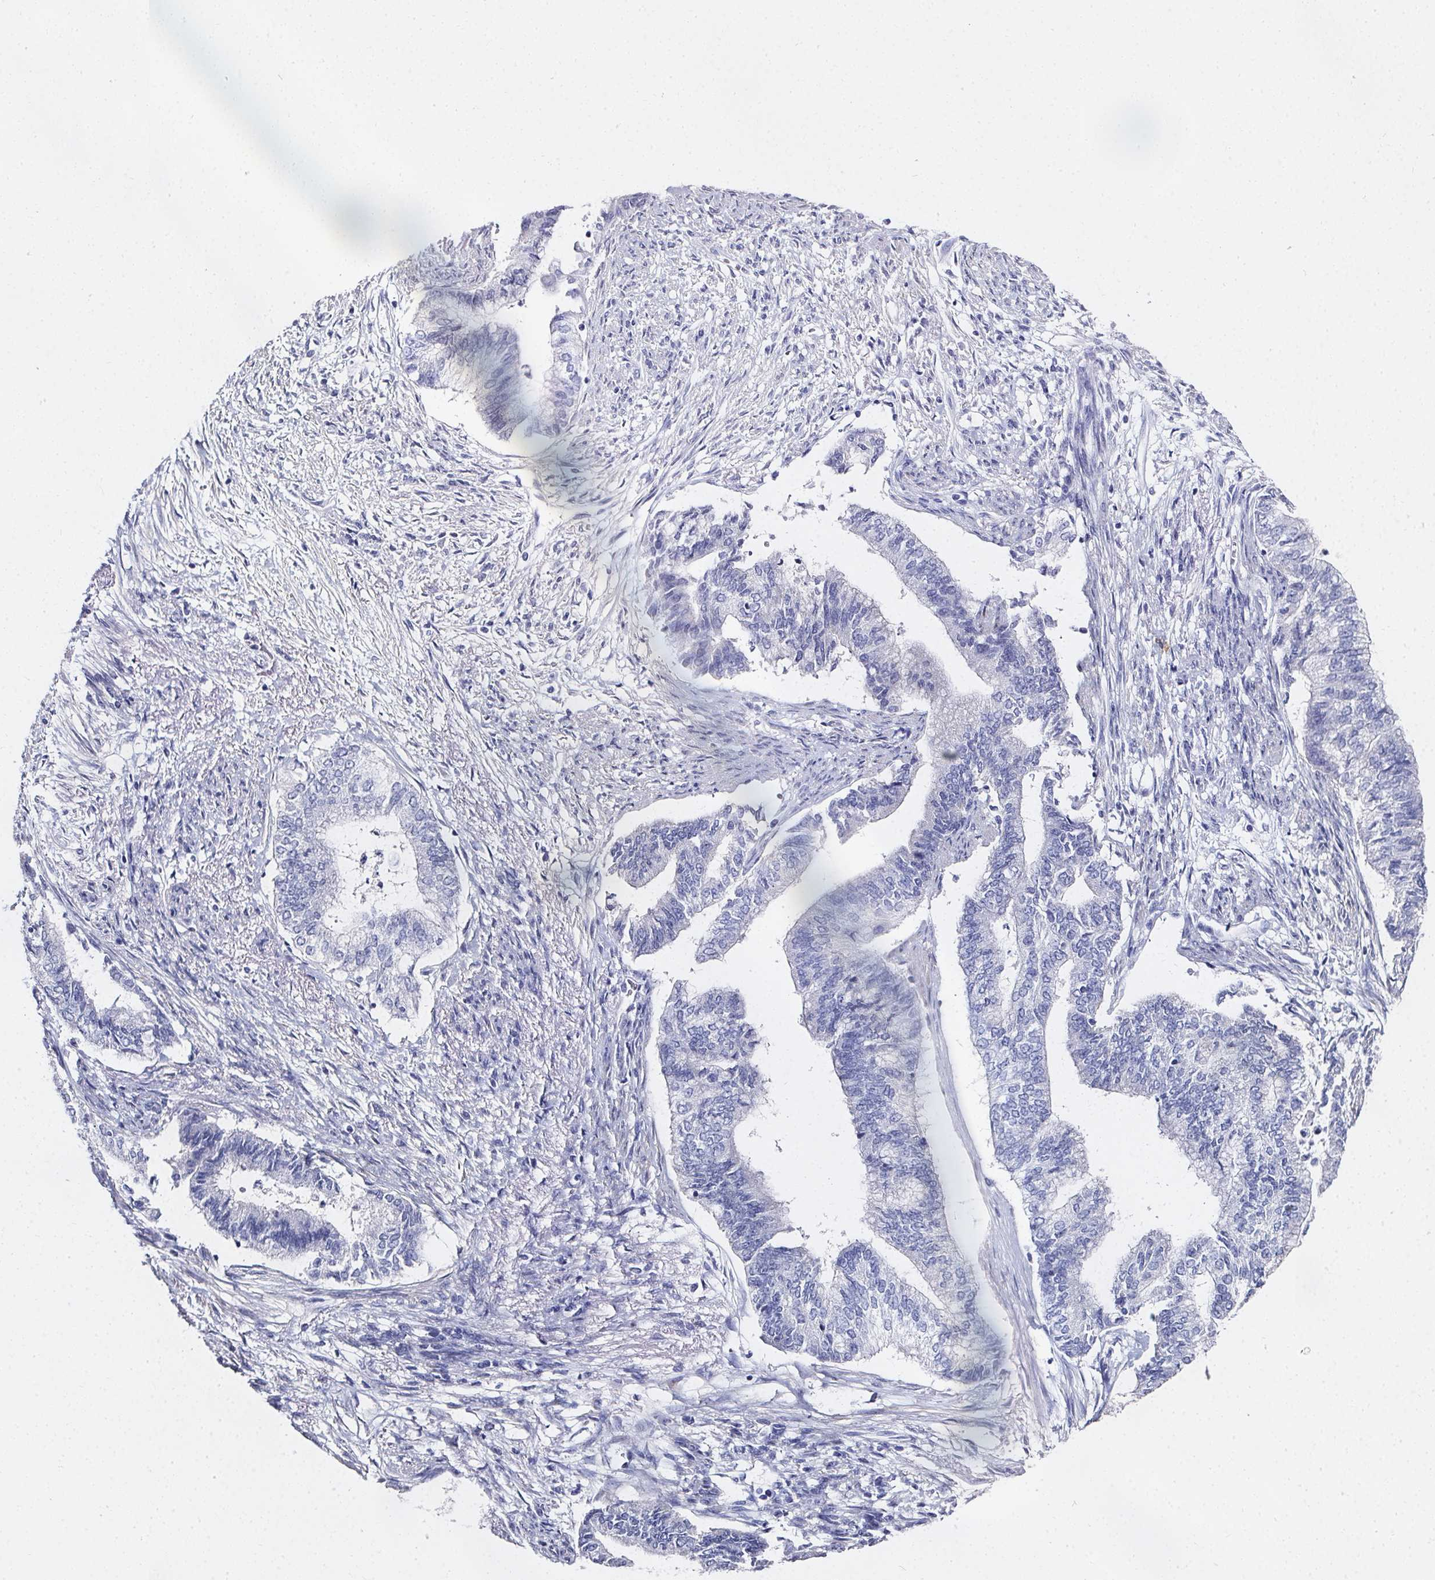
{"staining": {"intensity": "negative", "quantity": "none", "location": "none"}, "tissue": "endometrial cancer", "cell_type": "Tumor cells", "image_type": "cancer", "snomed": [{"axis": "morphology", "description": "Adenocarcinoma, NOS"}, {"axis": "topography", "description": "Endometrium"}], "caption": "Adenocarcinoma (endometrial) was stained to show a protein in brown. There is no significant staining in tumor cells.", "gene": "ELAVL2", "patient": {"sex": "female", "age": 65}}